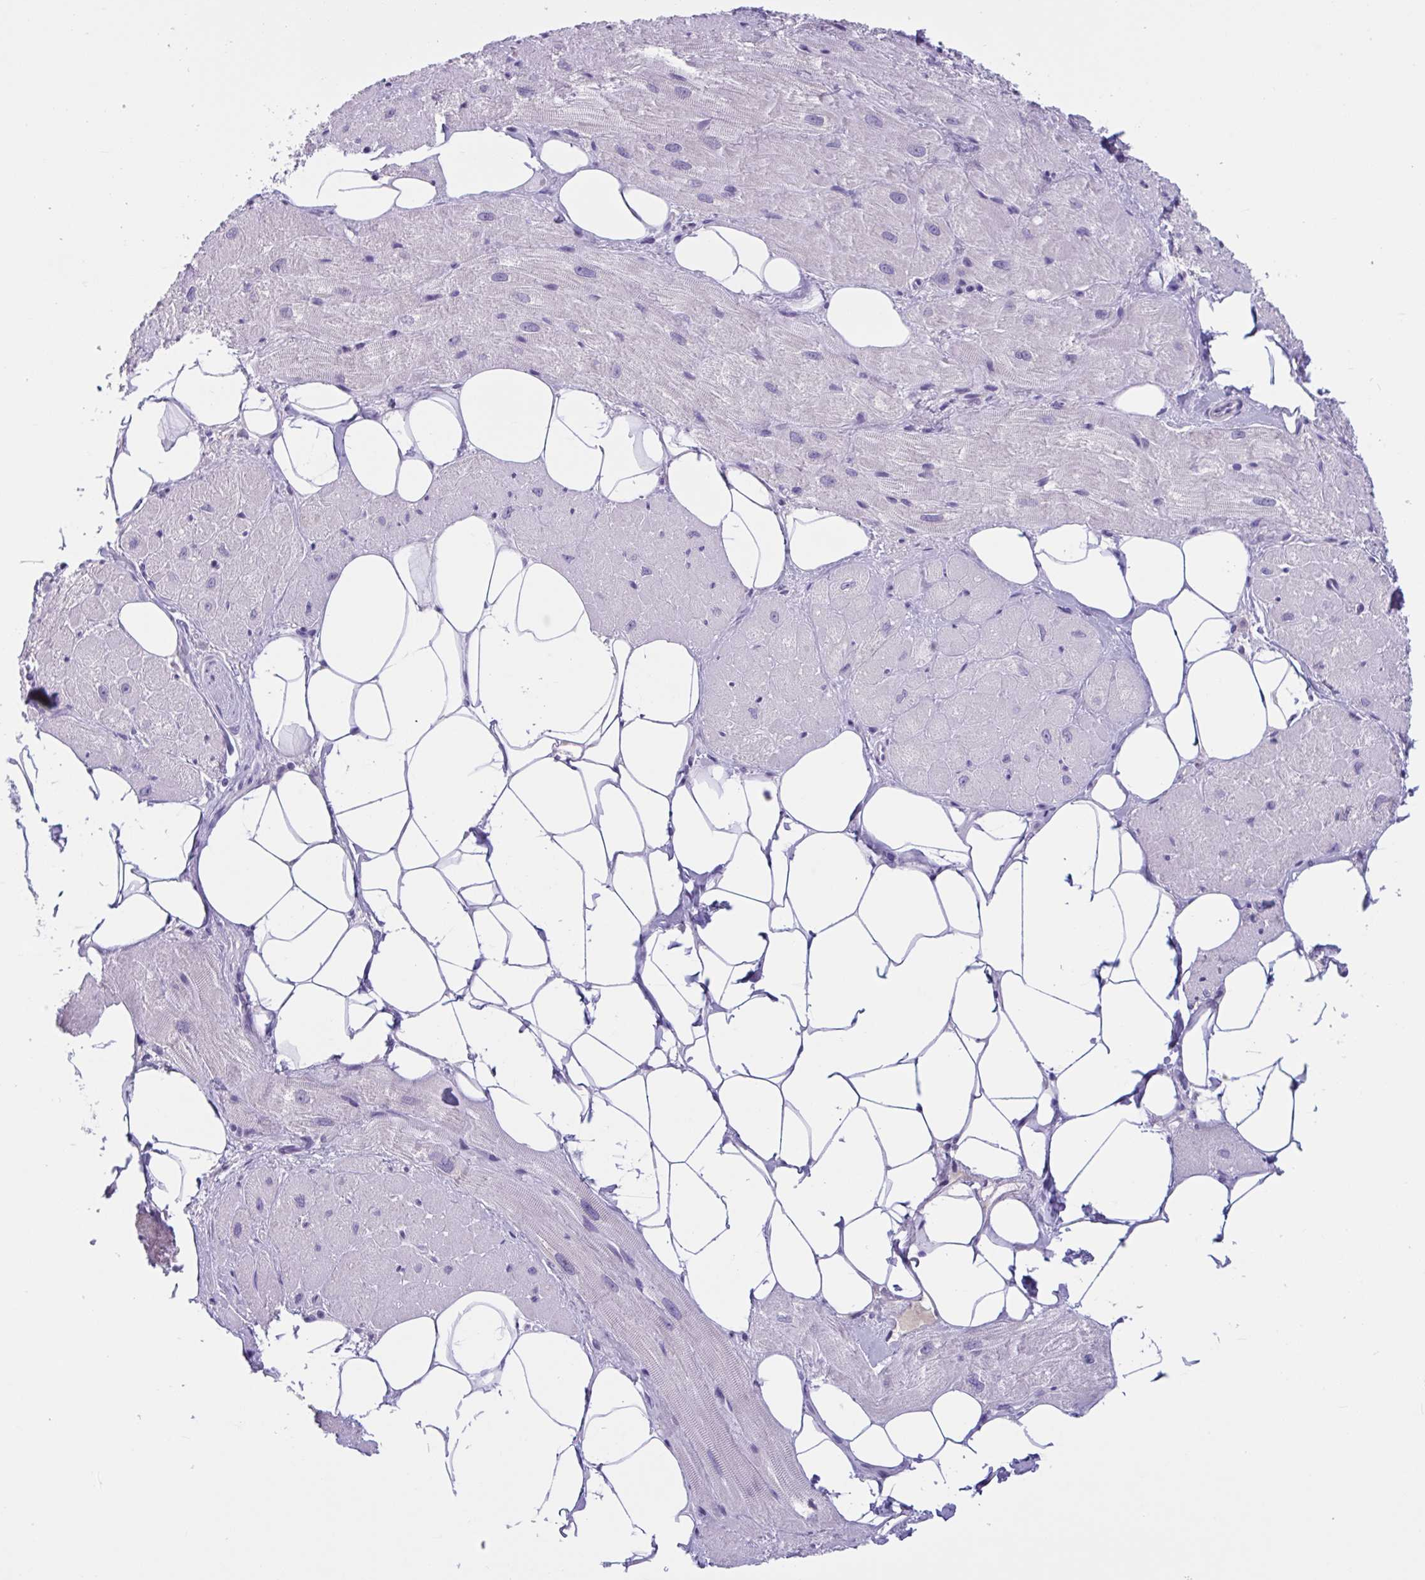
{"staining": {"intensity": "negative", "quantity": "none", "location": "none"}, "tissue": "heart muscle", "cell_type": "Cardiomyocytes", "image_type": "normal", "snomed": [{"axis": "morphology", "description": "Normal tissue, NOS"}, {"axis": "topography", "description": "Heart"}], "caption": "The micrograph reveals no significant positivity in cardiomyocytes of heart muscle.", "gene": "WNT9B", "patient": {"sex": "male", "age": 62}}